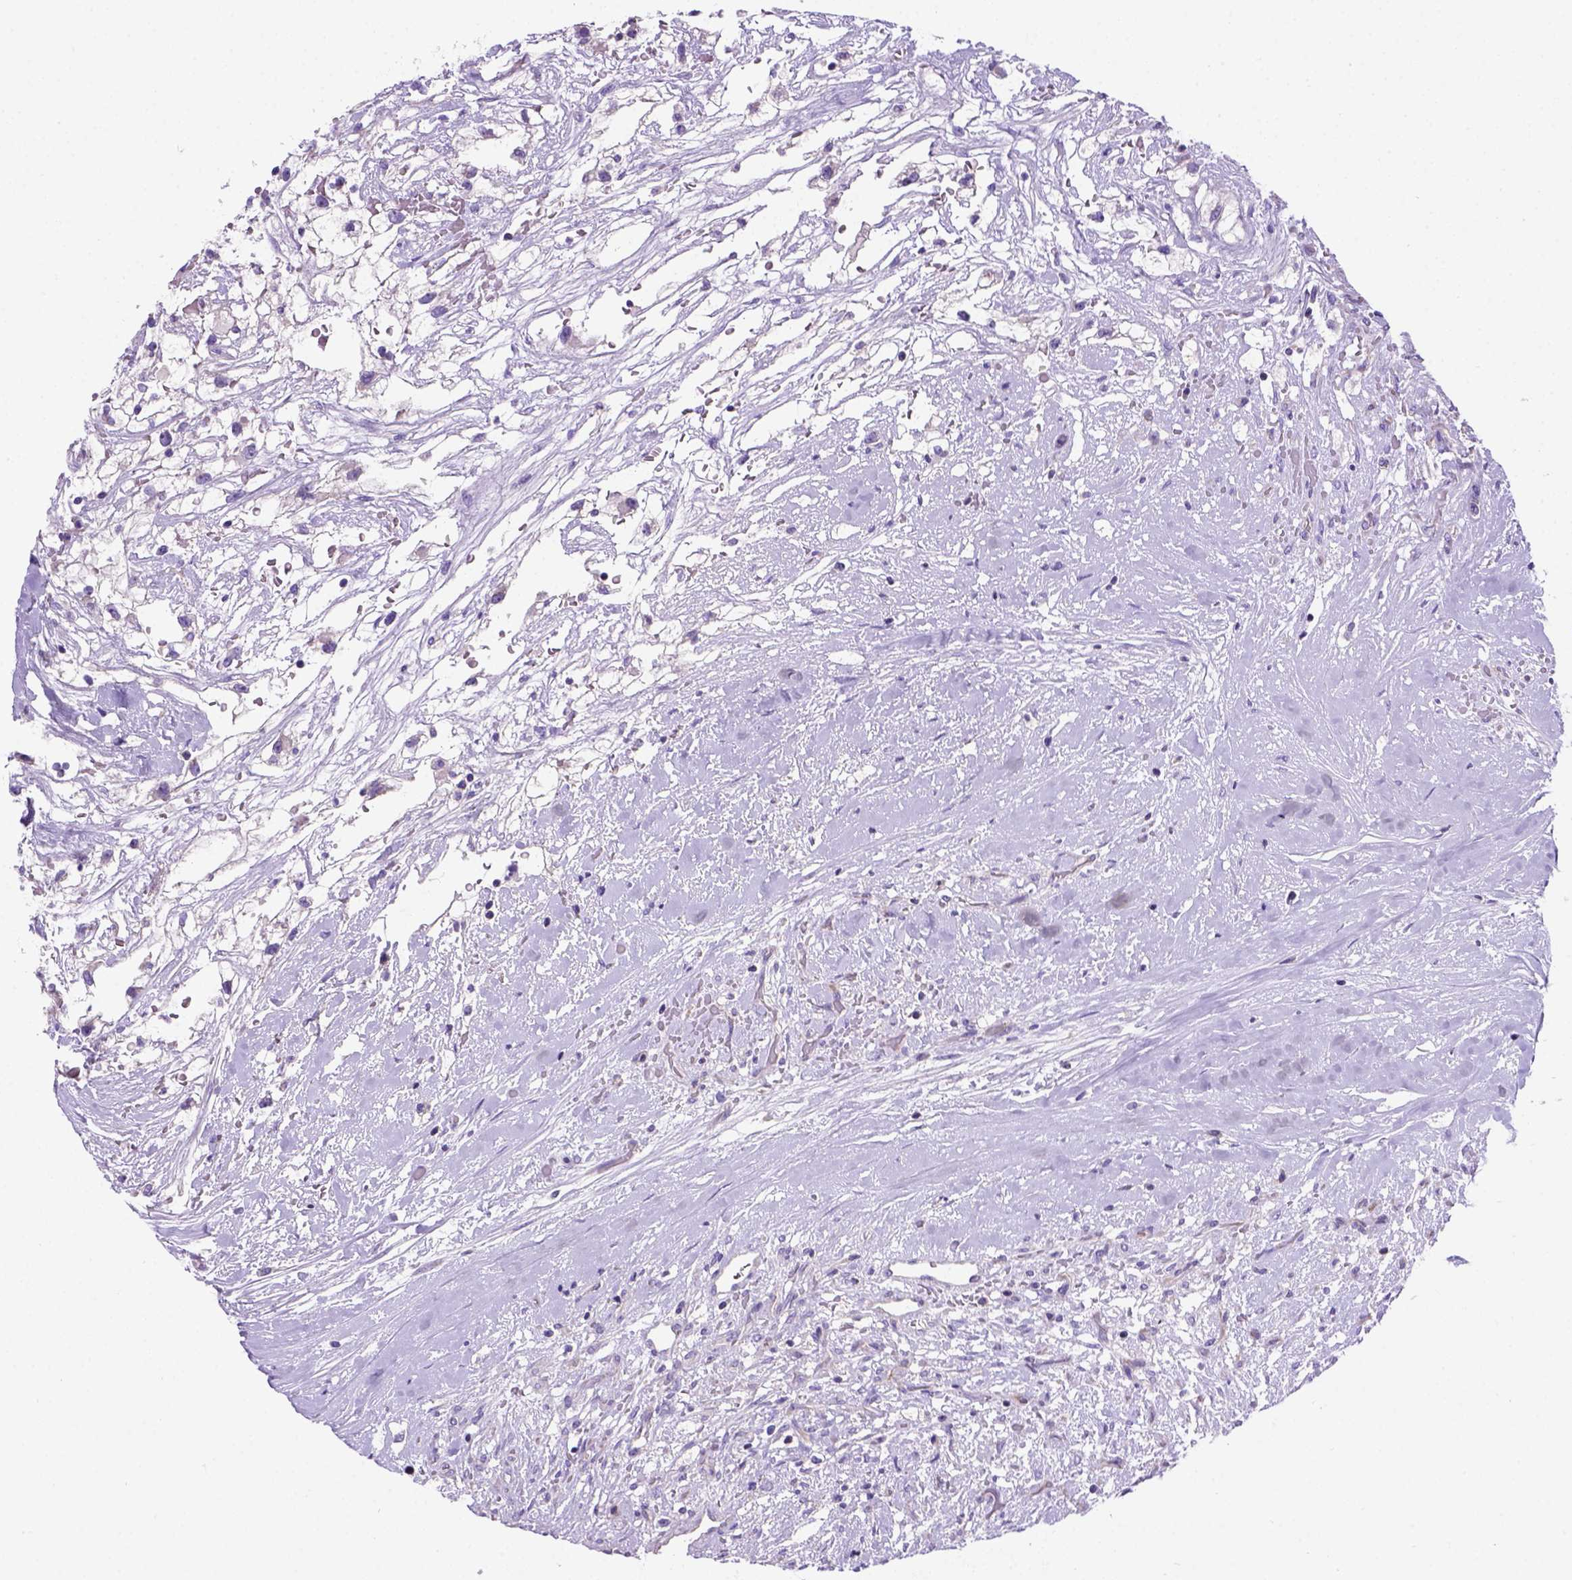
{"staining": {"intensity": "negative", "quantity": "none", "location": "none"}, "tissue": "renal cancer", "cell_type": "Tumor cells", "image_type": "cancer", "snomed": [{"axis": "morphology", "description": "Adenocarcinoma, NOS"}, {"axis": "topography", "description": "Kidney"}], "caption": "Tumor cells are negative for brown protein staining in renal cancer.", "gene": "FOXI1", "patient": {"sex": "male", "age": 59}}